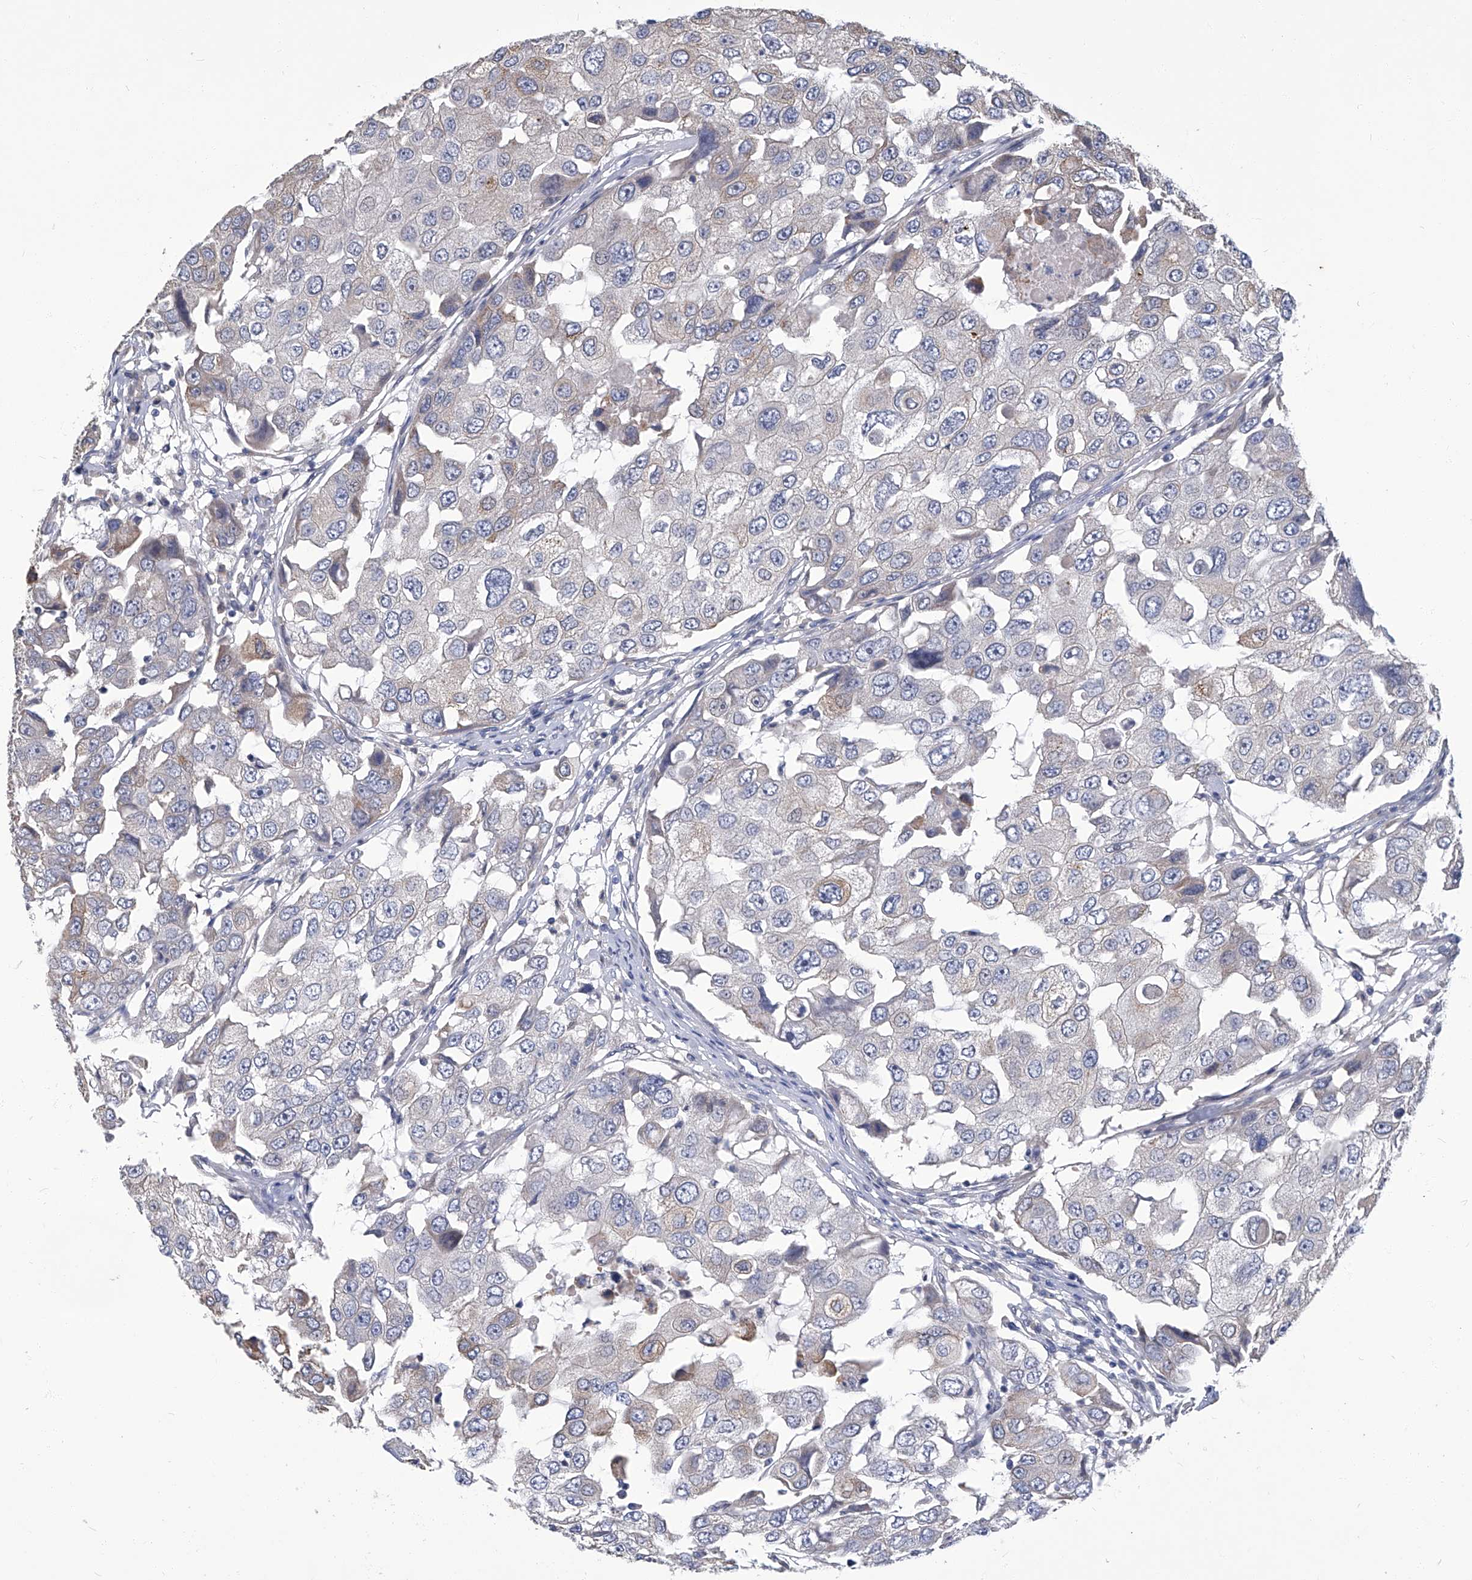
{"staining": {"intensity": "weak", "quantity": "<25%", "location": "cytoplasmic/membranous"}, "tissue": "breast cancer", "cell_type": "Tumor cells", "image_type": "cancer", "snomed": [{"axis": "morphology", "description": "Duct carcinoma"}, {"axis": "topography", "description": "Breast"}], "caption": "Breast cancer (infiltrating ductal carcinoma) was stained to show a protein in brown. There is no significant expression in tumor cells.", "gene": "TGFBR1", "patient": {"sex": "female", "age": 27}}